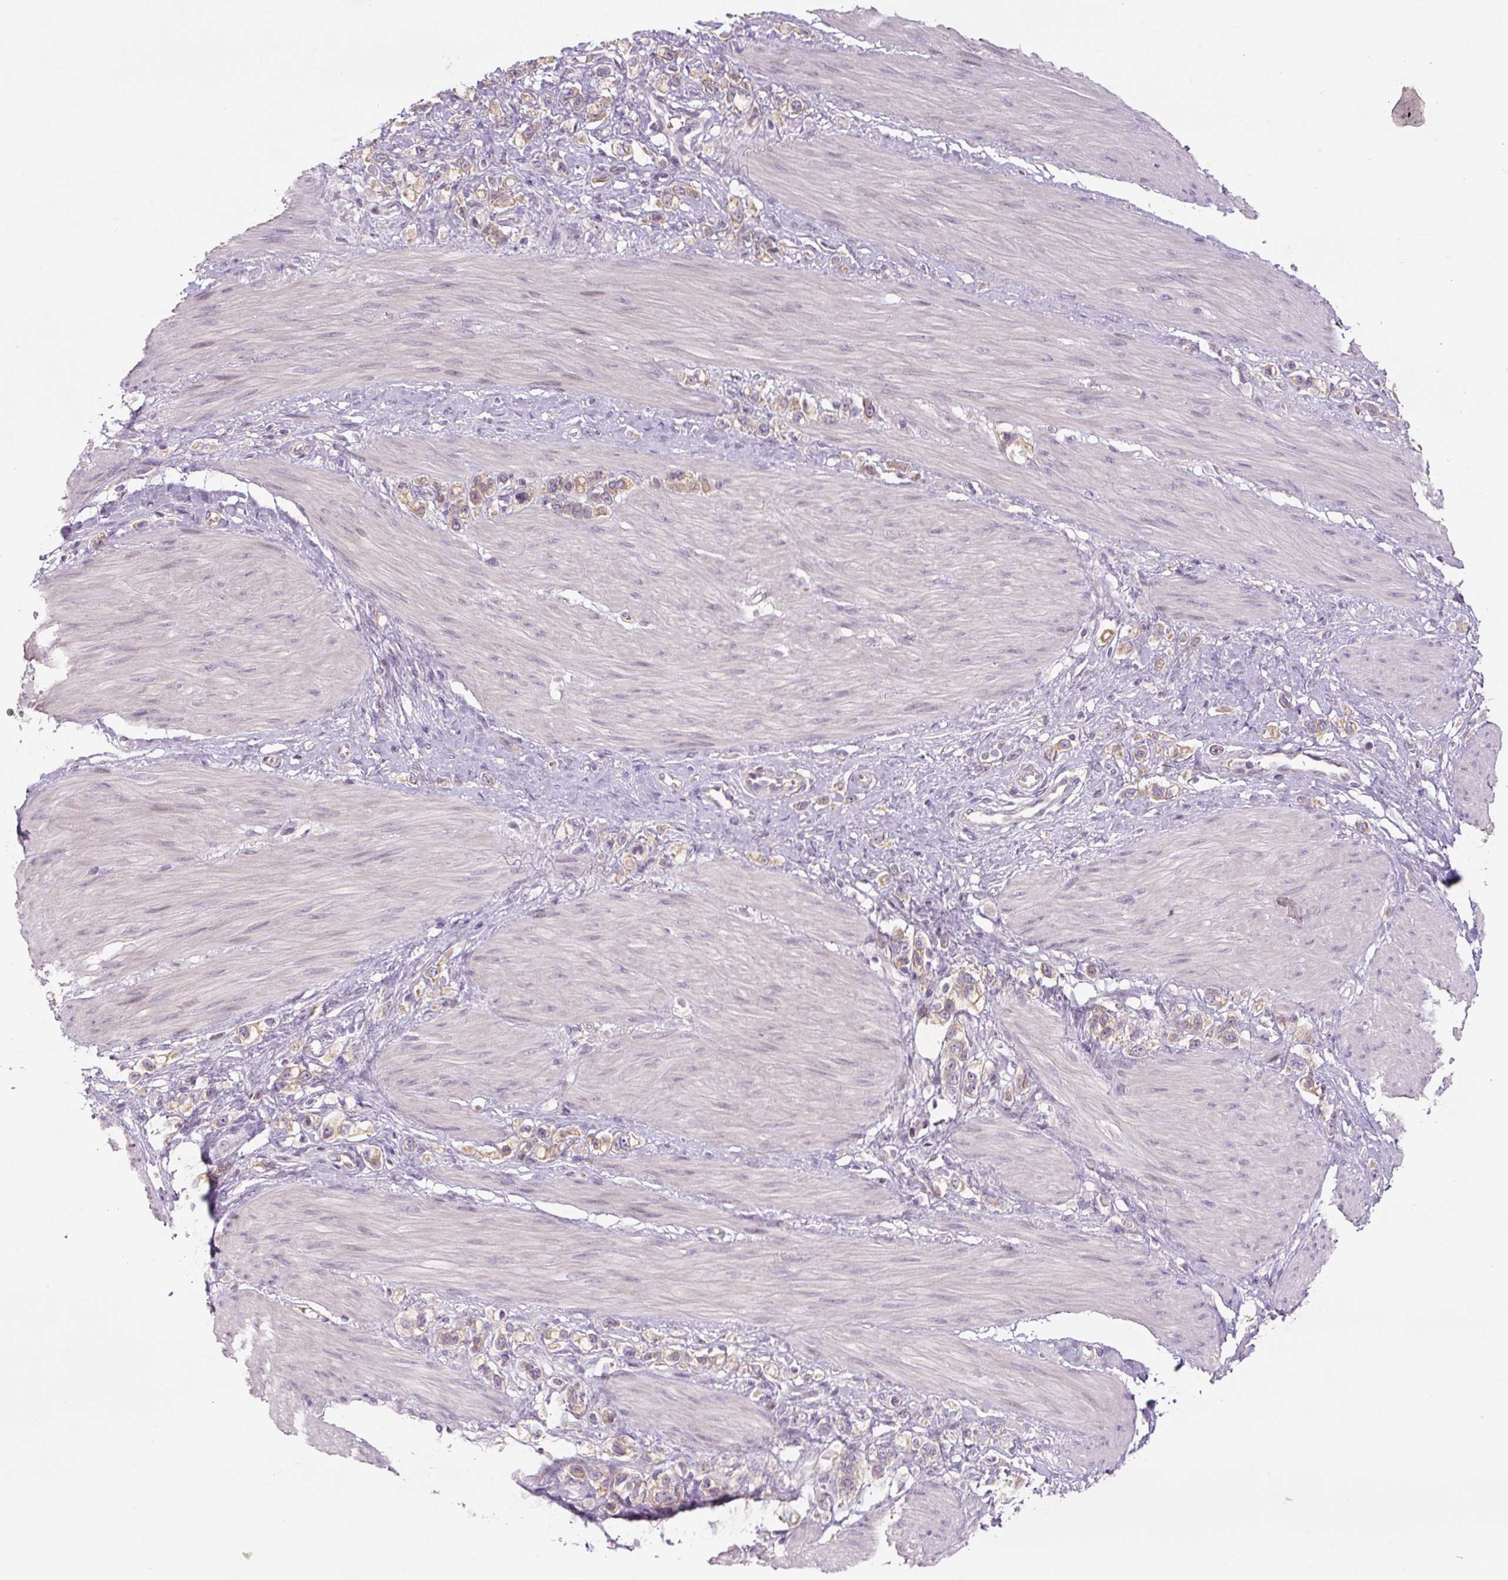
{"staining": {"intensity": "weak", "quantity": ">75%", "location": "cytoplasmic/membranous"}, "tissue": "stomach cancer", "cell_type": "Tumor cells", "image_type": "cancer", "snomed": [{"axis": "morphology", "description": "Adenocarcinoma, NOS"}, {"axis": "topography", "description": "Stomach"}], "caption": "Brown immunohistochemical staining in stomach cancer demonstrates weak cytoplasmic/membranous expression in approximately >75% of tumor cells. (DAB = brown stain, brightfield microscopy at high magnification).", "gene": "YIF1B", "patient": {"sex": "female", "age": 65}}